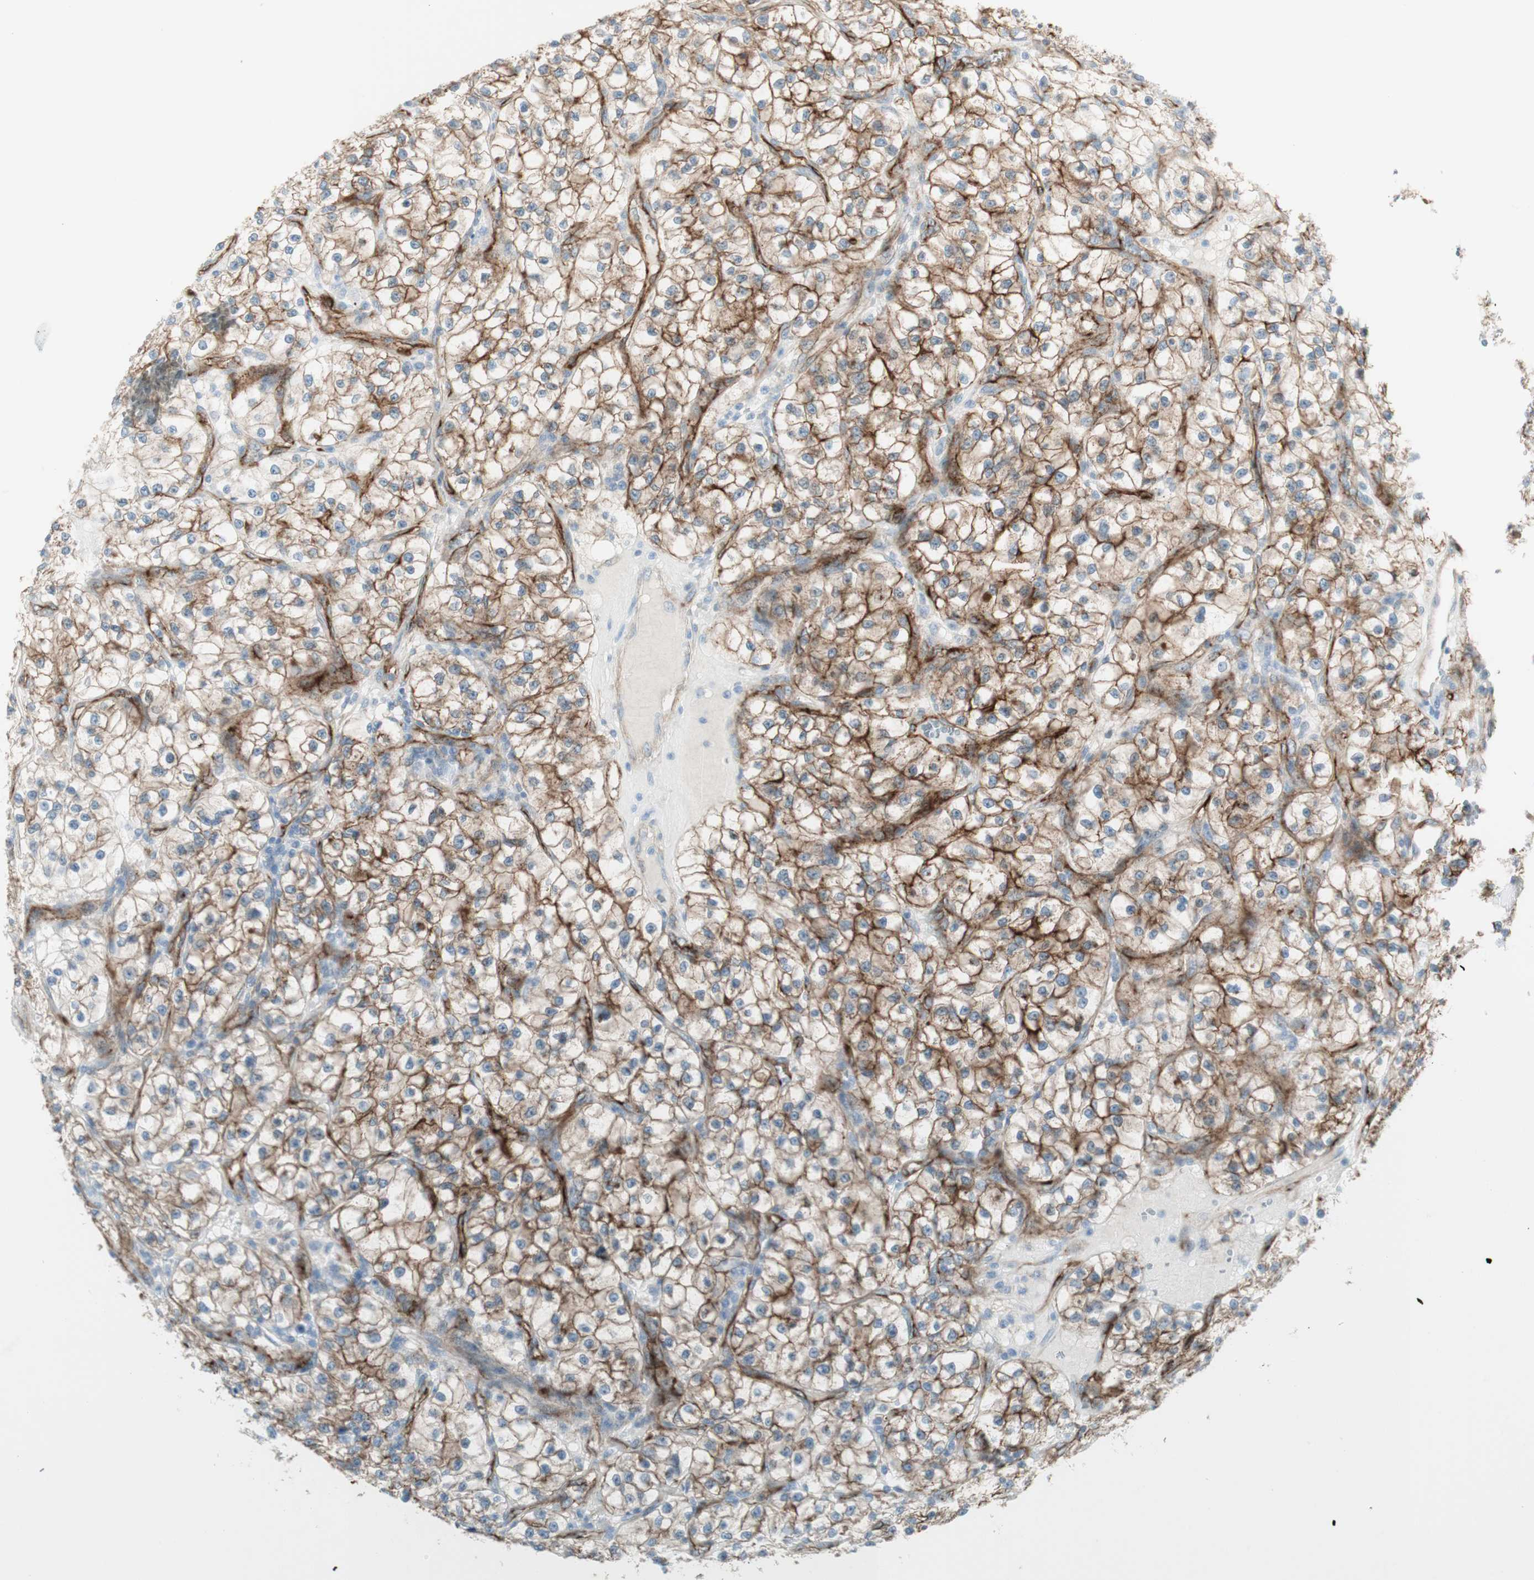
{"staining": {"intensity": "moderate", "quantity": "25%-75%", "location": "cytoplasmic/membranous"}, "tissue": "renal cancer", "cell_type": "Tumor cells", "image_type": "cancer", "snomed": [{"axis": "morphology", "description": "Adenocarcinoma, NOS"}, {"axis": "topography", "description": "Kidney"}], "caption": "Immunohistochemical staining of human renal cancer shows medium levels of moderate cytoplasmic/membranous staining in about 25%-75% of tumor cells.", "gene": "MYO6", "patient": {"sex": "female", "age": 57}}